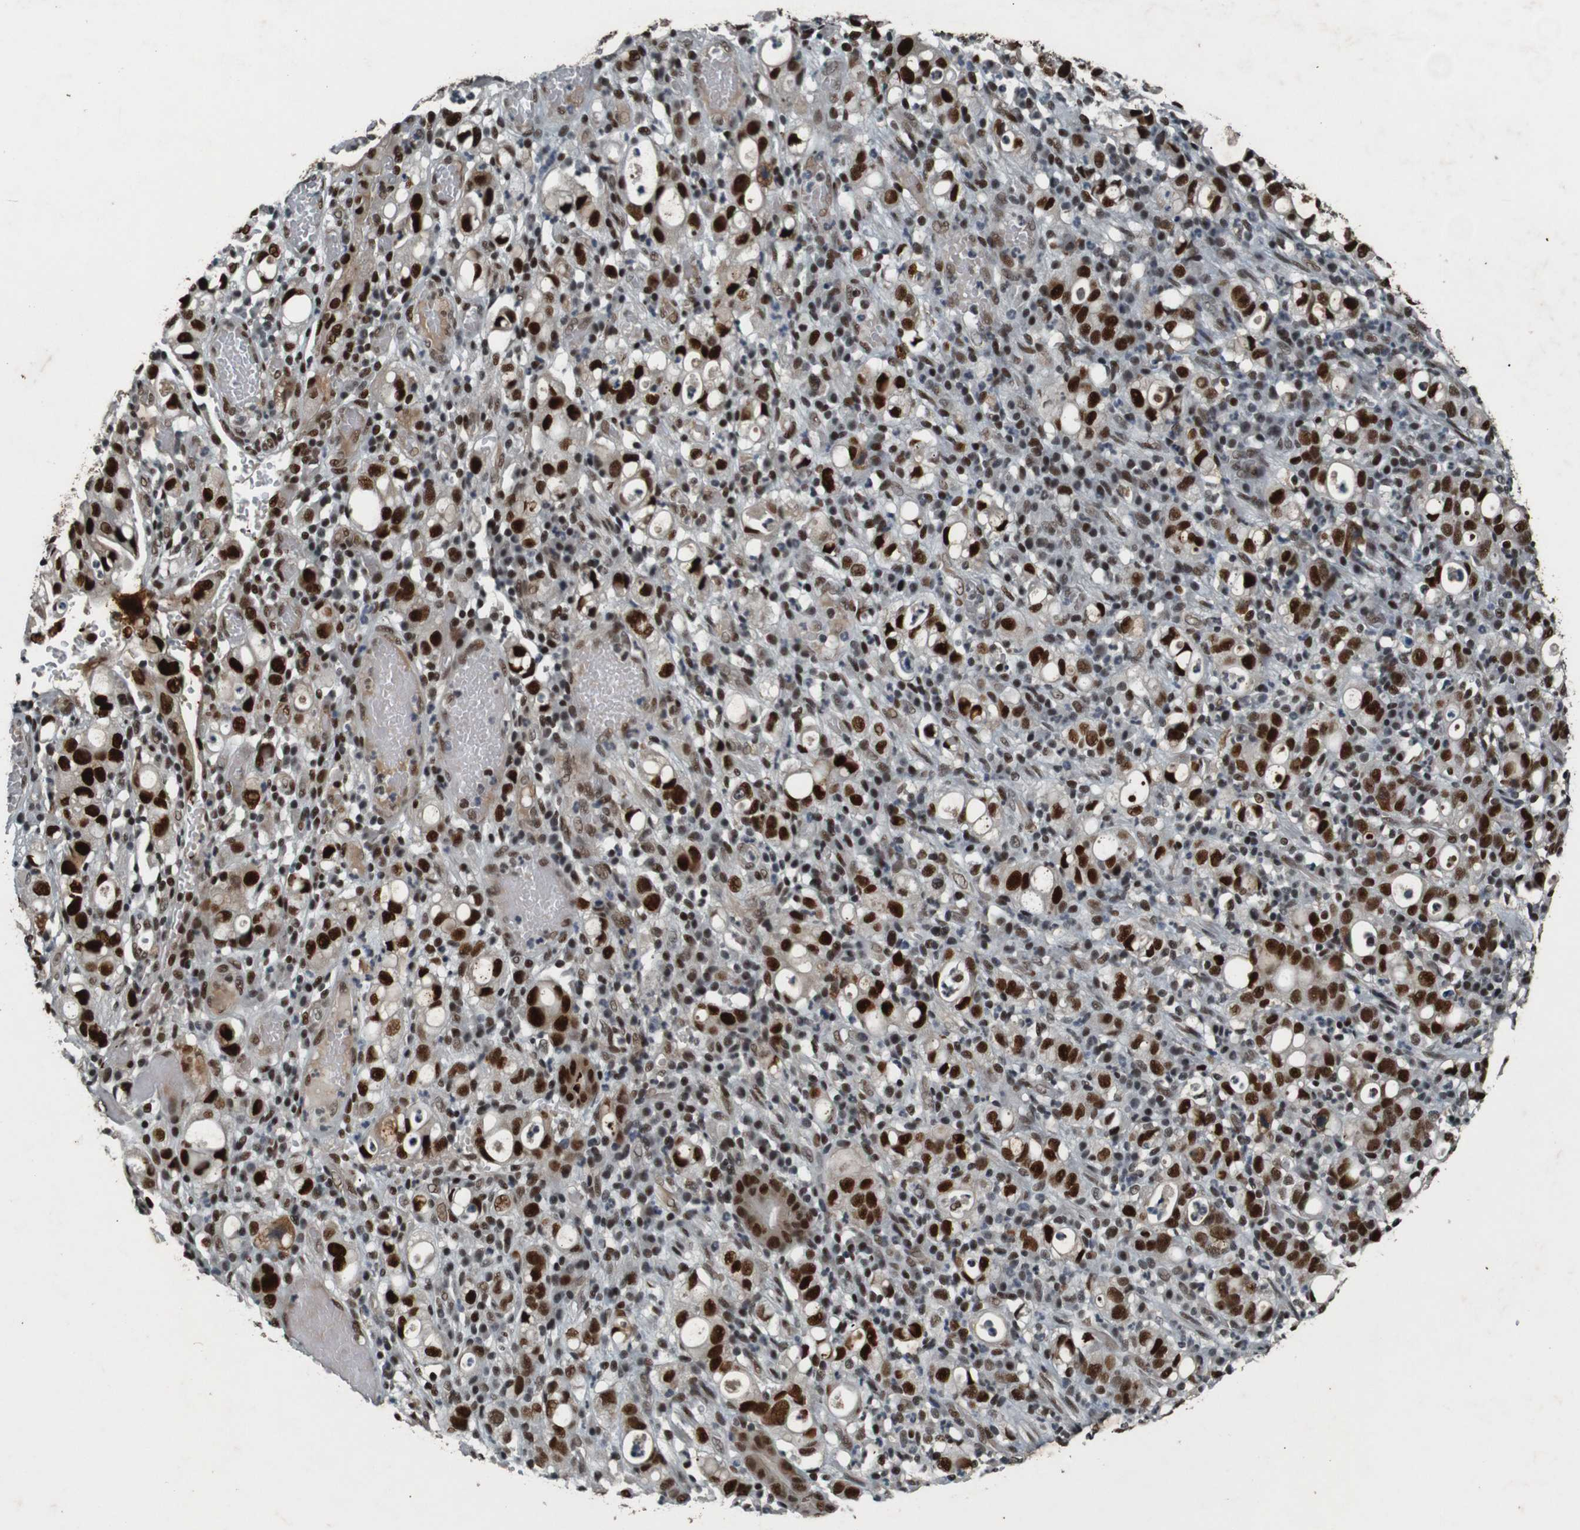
{"staining": {"intensity": "strong", "quantity": ">75%", "location": "cytoplasmic/membranous,nuclear"}, "tissue": "stomach cancer", "cell_type": "Tumor cells", "image_type": "cancer", "snomed": [{"axis": "morphology", "description": "Adenocarcinoma, NOS"}, {"axis": "topography", "description": "Stomach"}], "caption": "DAB immunohistochemical staining of human stomach cancer (adenocarcinoma) shows strong cytoplasmic/membranous and nuclear protein staining in approximately >75% of tumor cells.", "gene": "HEXIM1", "patient": {"sex": "female", "age": 75}}